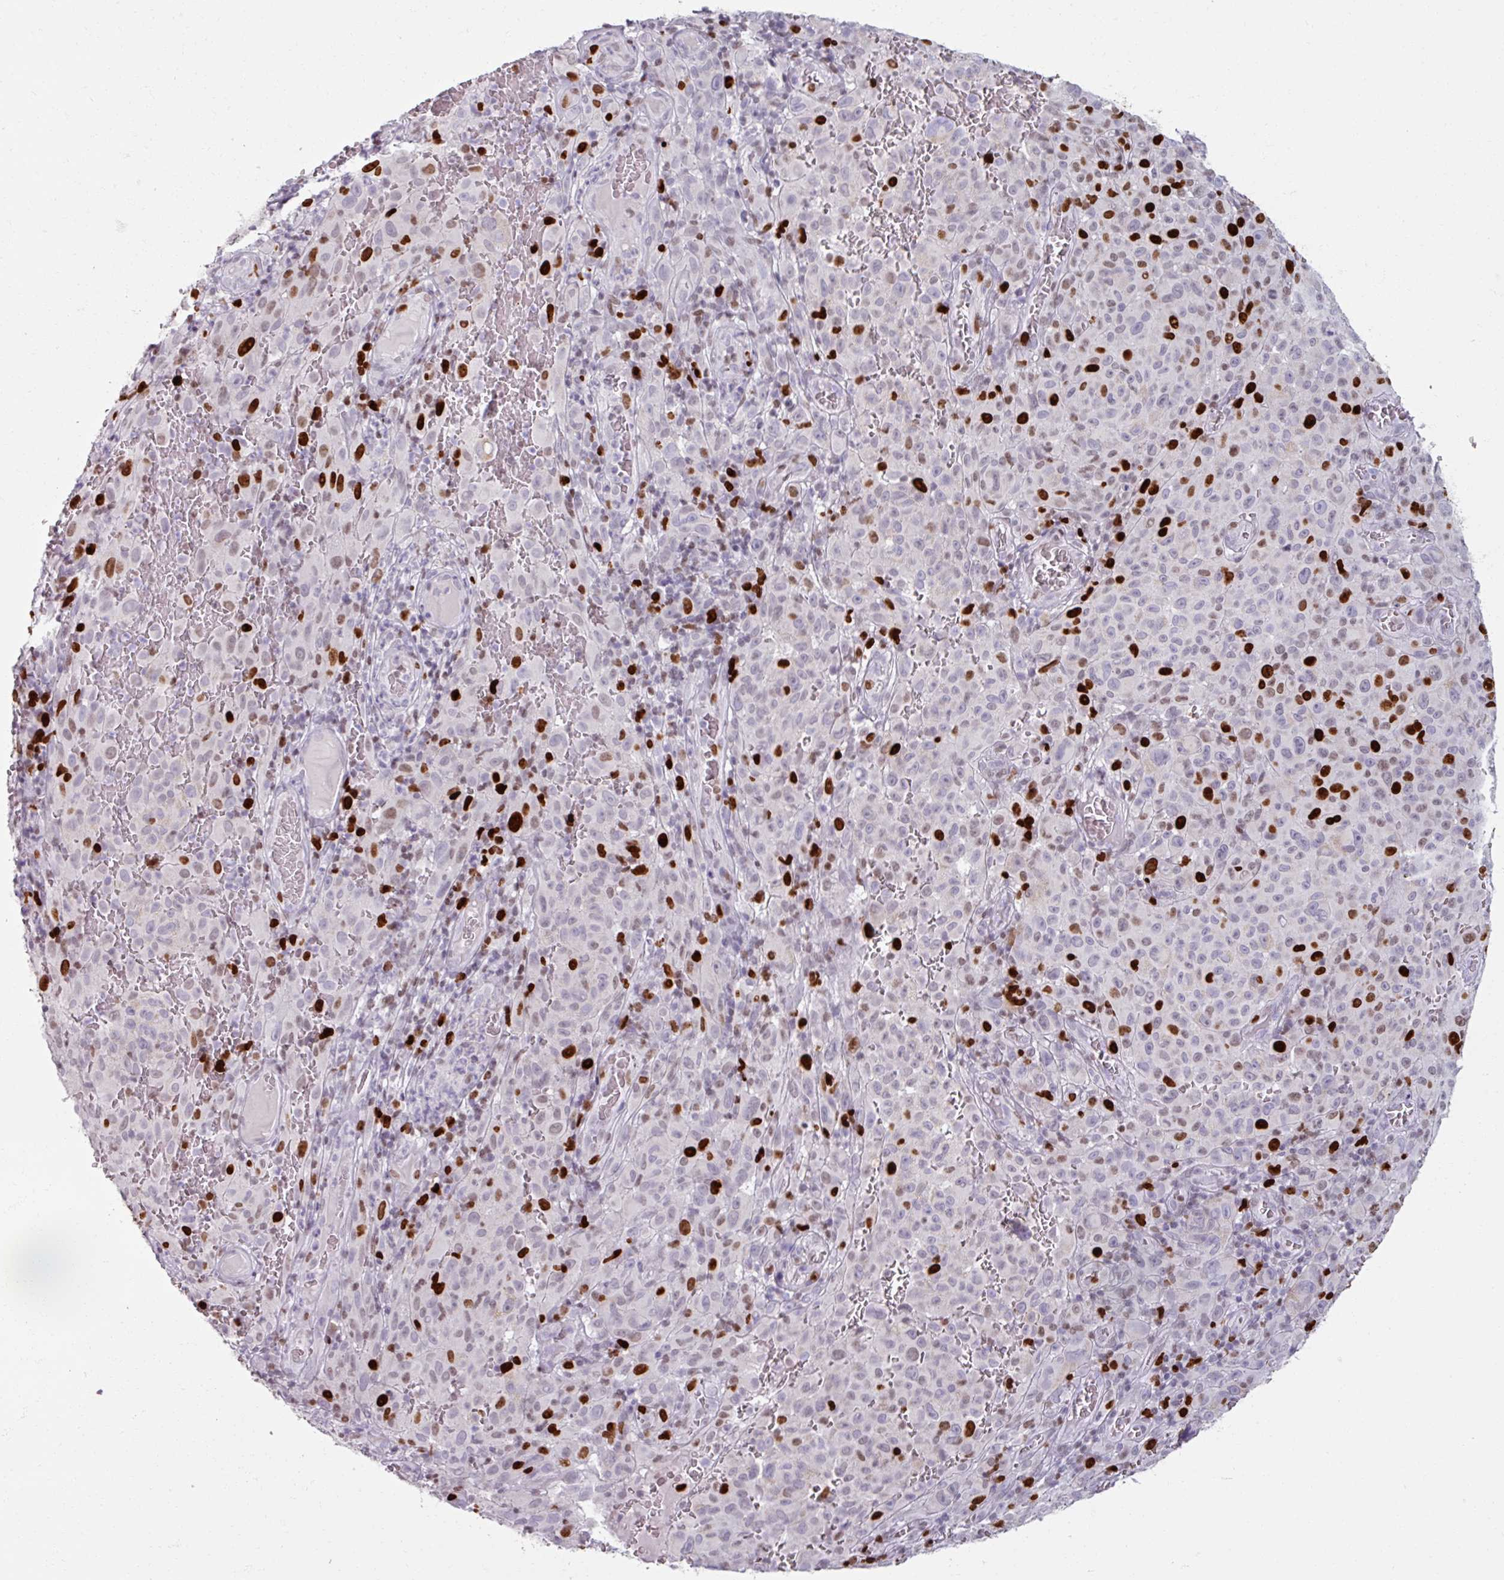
{"staining": {"intensity": "strong", "quantity": "<25%", "location": "nuclear"}, "tissue": "melanoma", "cell_type": "Tumor cells", "image_type": "cancer", "snomed": [{"axis": "morphology", "description": "Malignant melanoma, NOS"}, {"axis": "topography", "description": "Skin"}], "caption": "Protein staining of malignant melanoma tissue demonstrates strong nuclear expression in approximately <25% of tumor cells.", "gene": "ATAD2", "patient": {"sex": "female", "age": 82}}